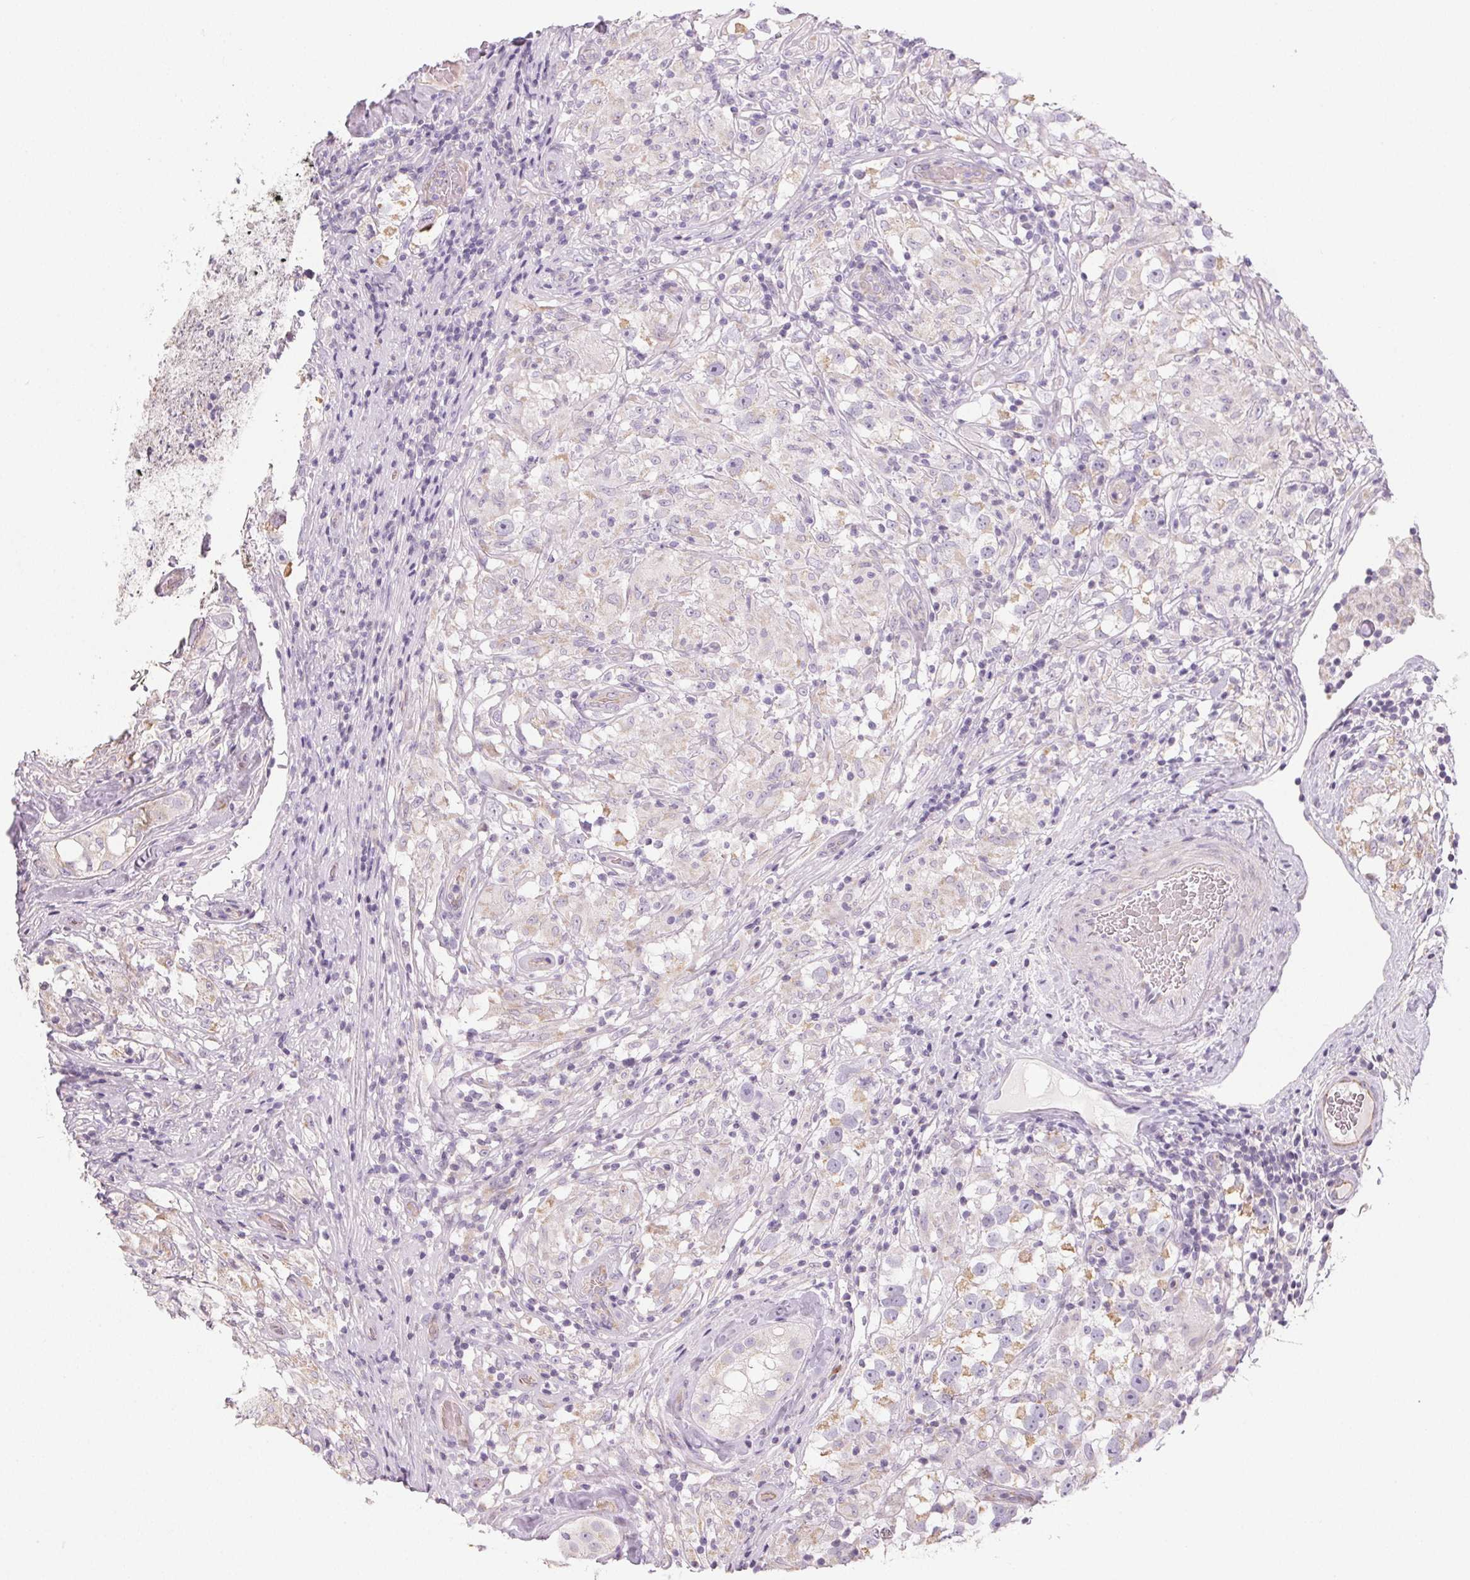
{"staining": {"intensity": "negative", "quantity": "none", "location": "none"}, "tissue": "testis cancer", "cell_type": "Tumor cells", "image_type": "cancer", "snomed": [{"axis": "morphology", "description": "Seminoma, NOS"}, {"axis": "topography", "description": "Testis"}], "caption": "An image of testis cancer (seminoma) stained for a protein displays no brown staining in tumor cells.", "gene": "SMYD1", "patient": {"sex": "male", "age": 46}}